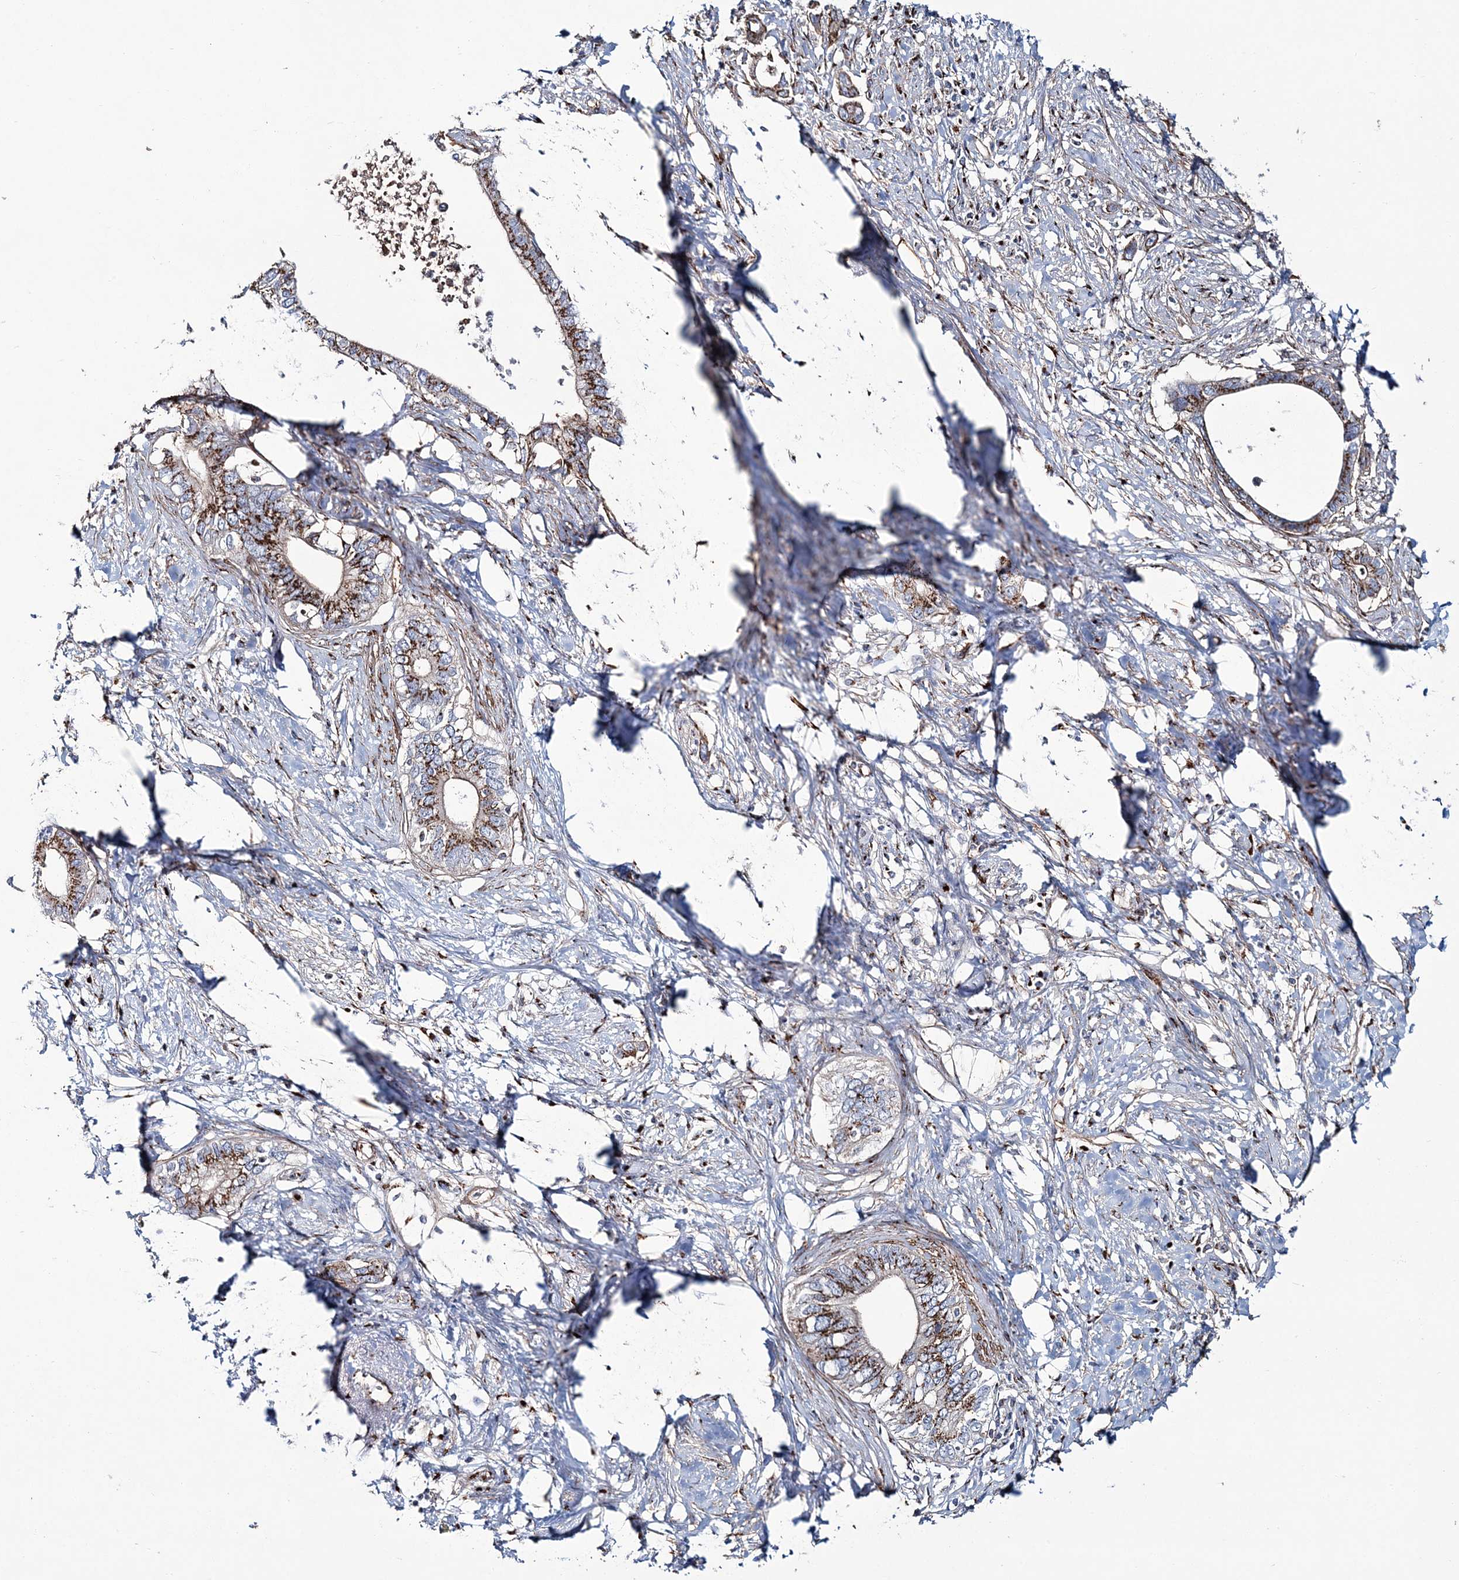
{"staining": {"intensity": "moderate", "quantity": ">75%", "location": "cytoplasmic/membranous"}, "tissue": "pancreatic cancer", "cell_type": "Tumor cells", "image_type": "cancer", "snomed": [{"axis": "morphology", "description": "Normal tissue, NOS"}, {"axis": "morphology", "description": "Adenocarcinoma, NOS"}, {"axis": "topography", "description": "Pancreas"}, {"axis": "topography", "description": "Peripheral nerve tissue"}], "caption": "A medium amount of moderate cytoplasmic/membranous staining is seen in about >75% of tumor cells in pancreatic cancer tissue. Ihc stains the protein in brown and the nuclei are stained blue.", "gene": "MAN1A2", "patient": {"sex": "male", "age": 59}}